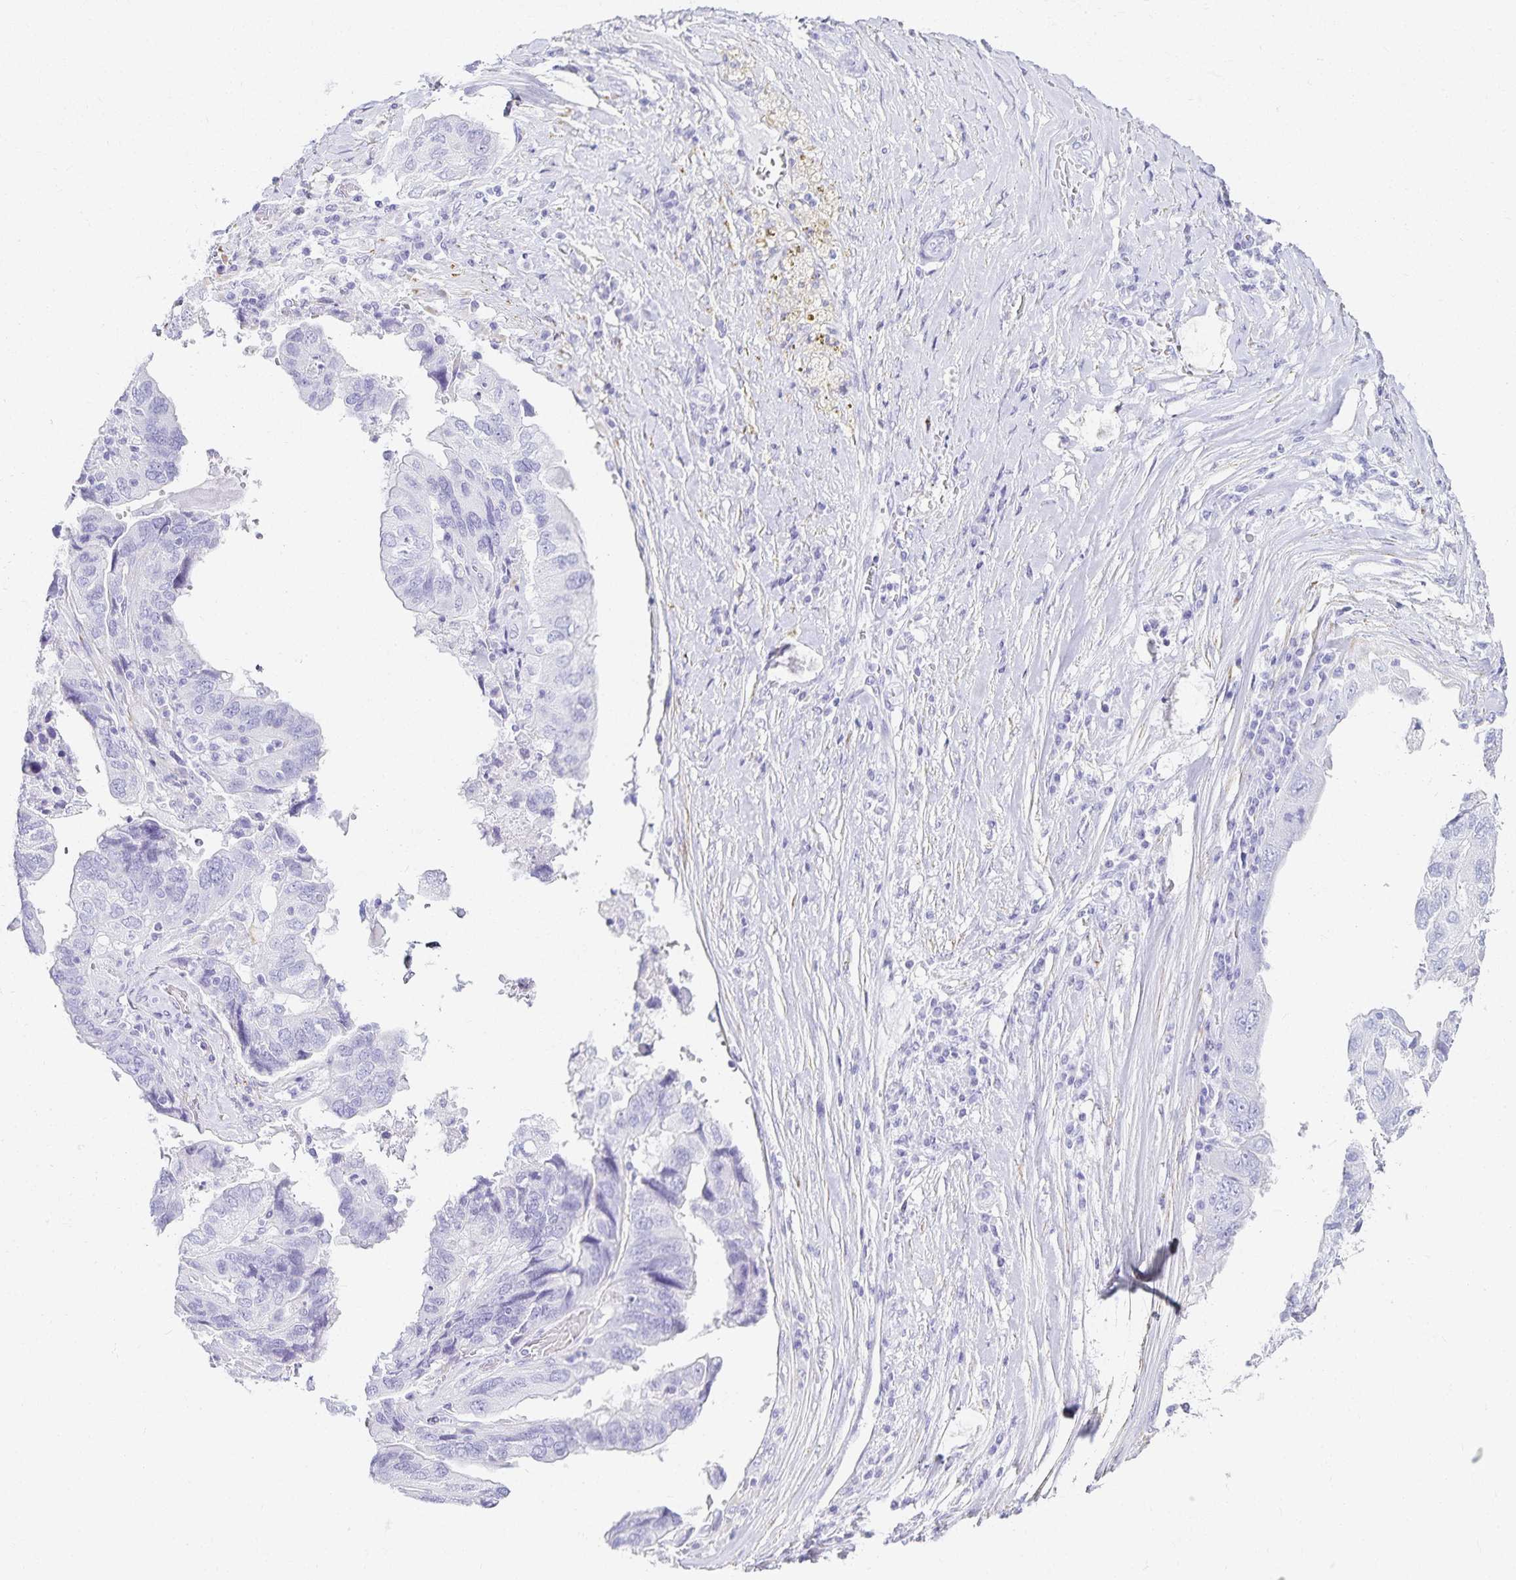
{"staining": {"intensity": "negative", "quantity": "none", "location": "none"}, "tissue": "ovarian cancer", "cell_type": "Tumor cells", "image_type": "cancer", "snomed": [{"axis": "morphology", "description": "Cystadenocarcinoma, serous, NOS"}, {"axis": "topography", "description": "Ovary"}], "caption": "Immunohistochemistry of ovarian cancer exhibits no staining in tumor cells. (Stains: DAB IHC with hematoxylin counter stain, Microscopy: brightfield microscopy at high magnification).", "gene": "GP2", "patient": {"sex": "female", "age": 79}}